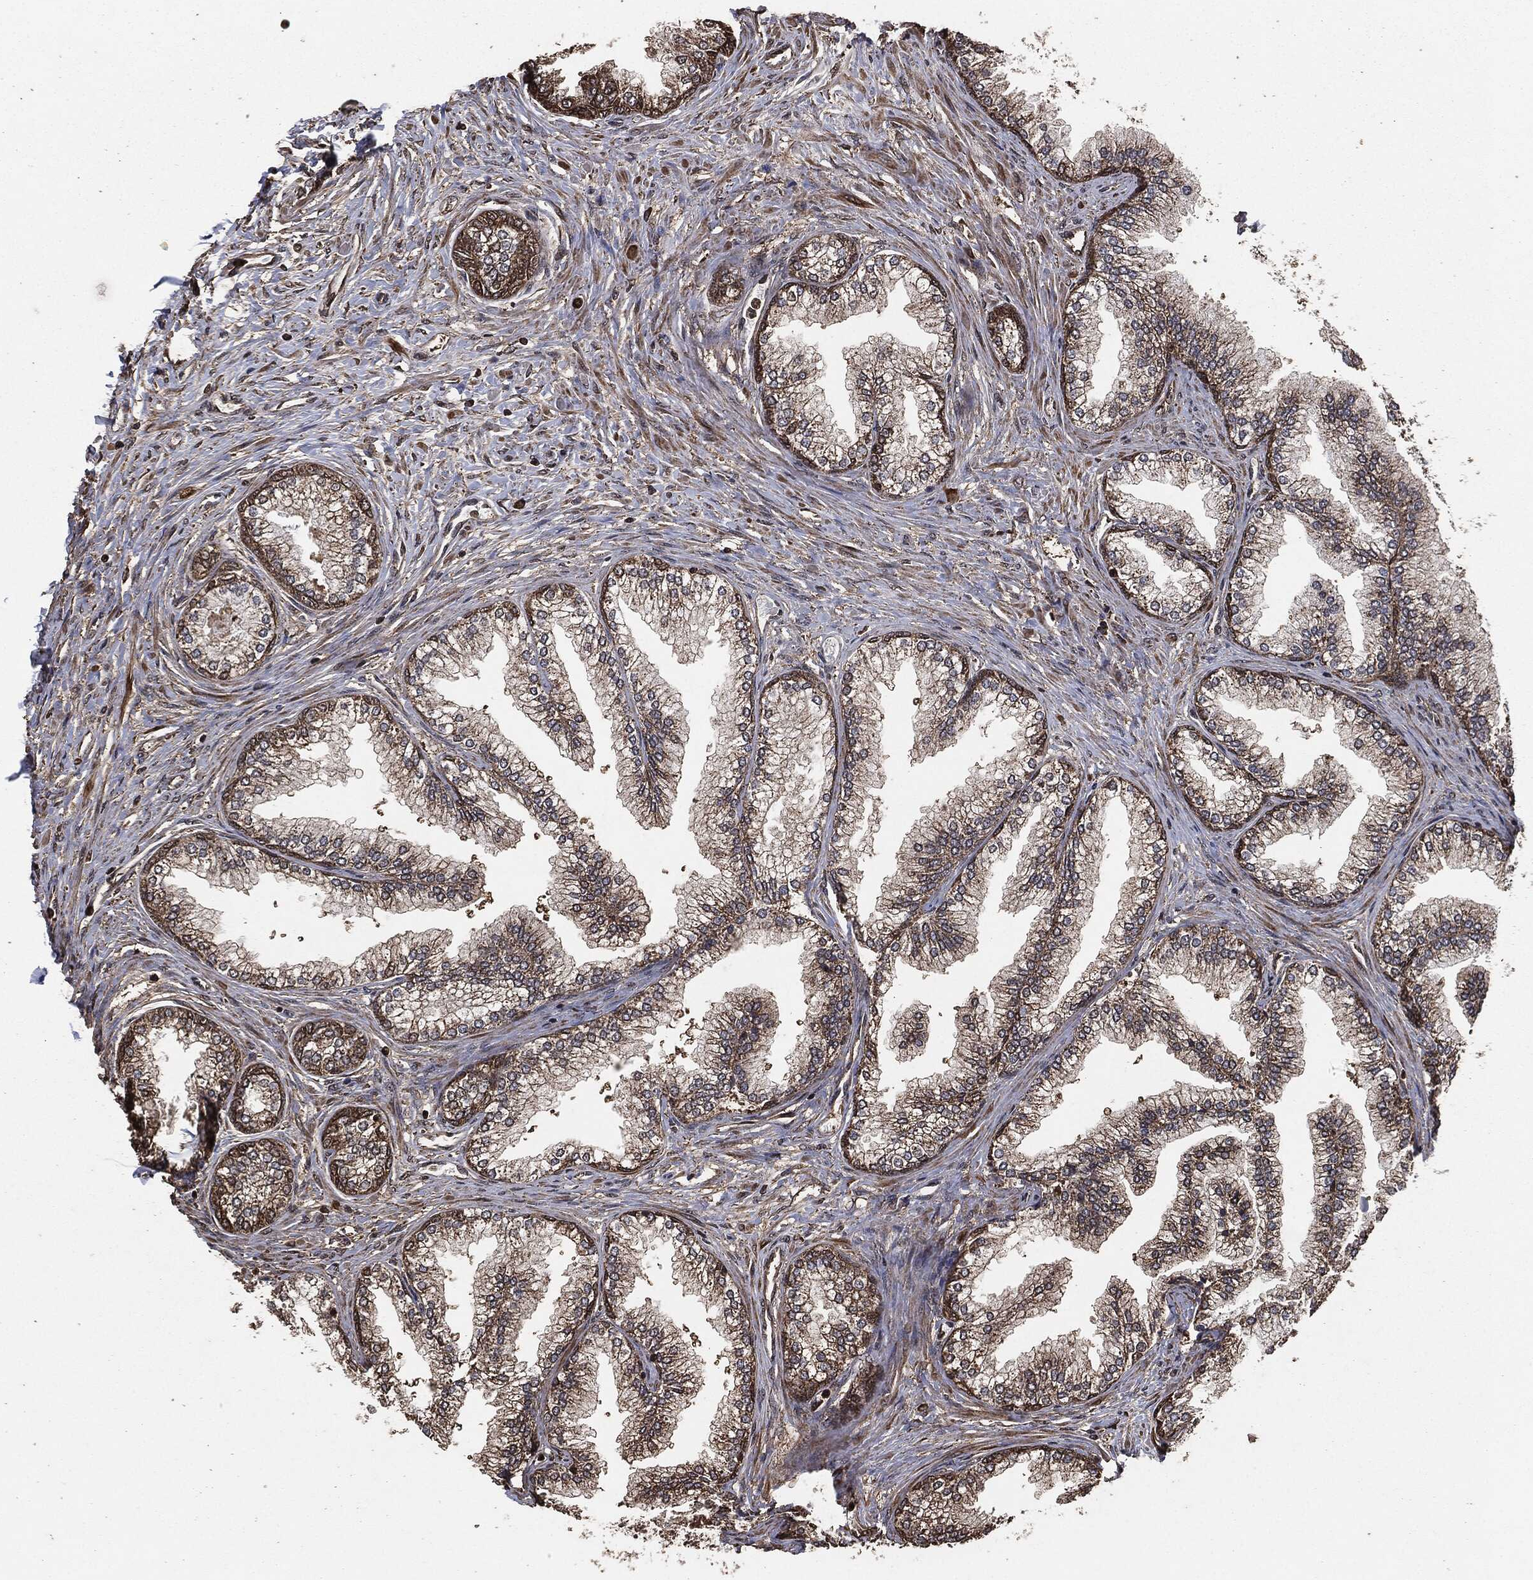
{"staining": {"intensity": "strong", "quantity": "25%-75%", "location": "cytoplasmic/membranous"}, "tissue": "prostate", "cell_type": "Glandular cells", "image_type": "normal", "snomed": [{"axis": "morphology", "description": "Normal tissue, NOS"}, {"axis": "topography", "description": "Prostate"}], "caption": "This is a micrograph of immunohistochemistry (IHC) staining of benign prostate, which shows strong staining in the cytoplasmic/membranous of glandular cells.", "gene": "EGFR", "patient": {"sex": "male", "age": 72}}